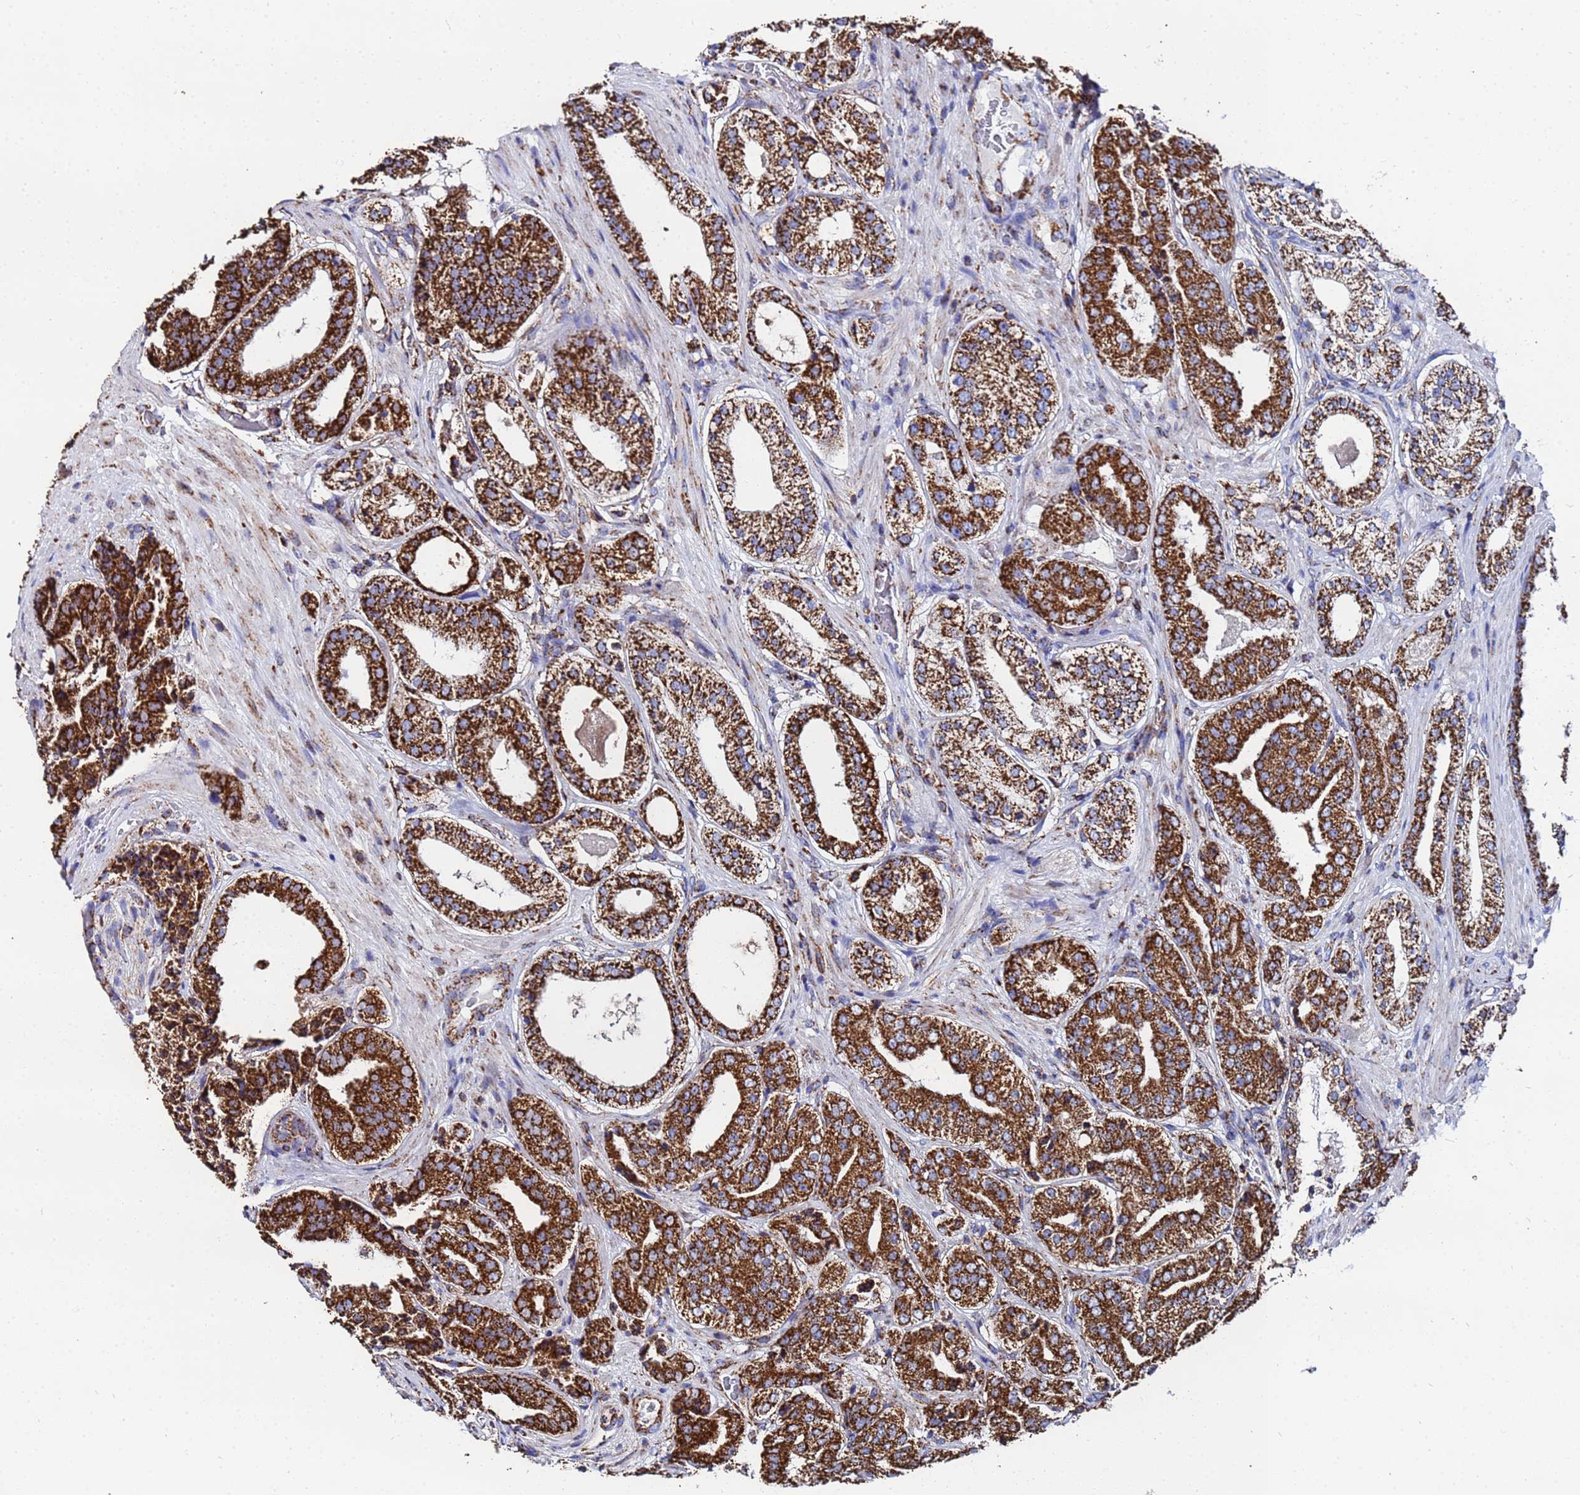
{"staining": {"intensity": "strong", "quantity": ">75%", "location": "cytoplasmic/membranous"}, "tissue": "prostate cancer", "cell_type": "Tumor cells", "image_type": "cancer", "snomed": [{"axis": "morphology", "description": "Adenocarcinoma, High grade"}, {"axis": "topography", "description": "Prostate"}], "caption": "A brown stain shows strong cytoplasmic/membranous expression of a protein in human prostate cancer tumor cells.", "gene": "GLUD1", "patient": {"sex": "male", "age": 71}}